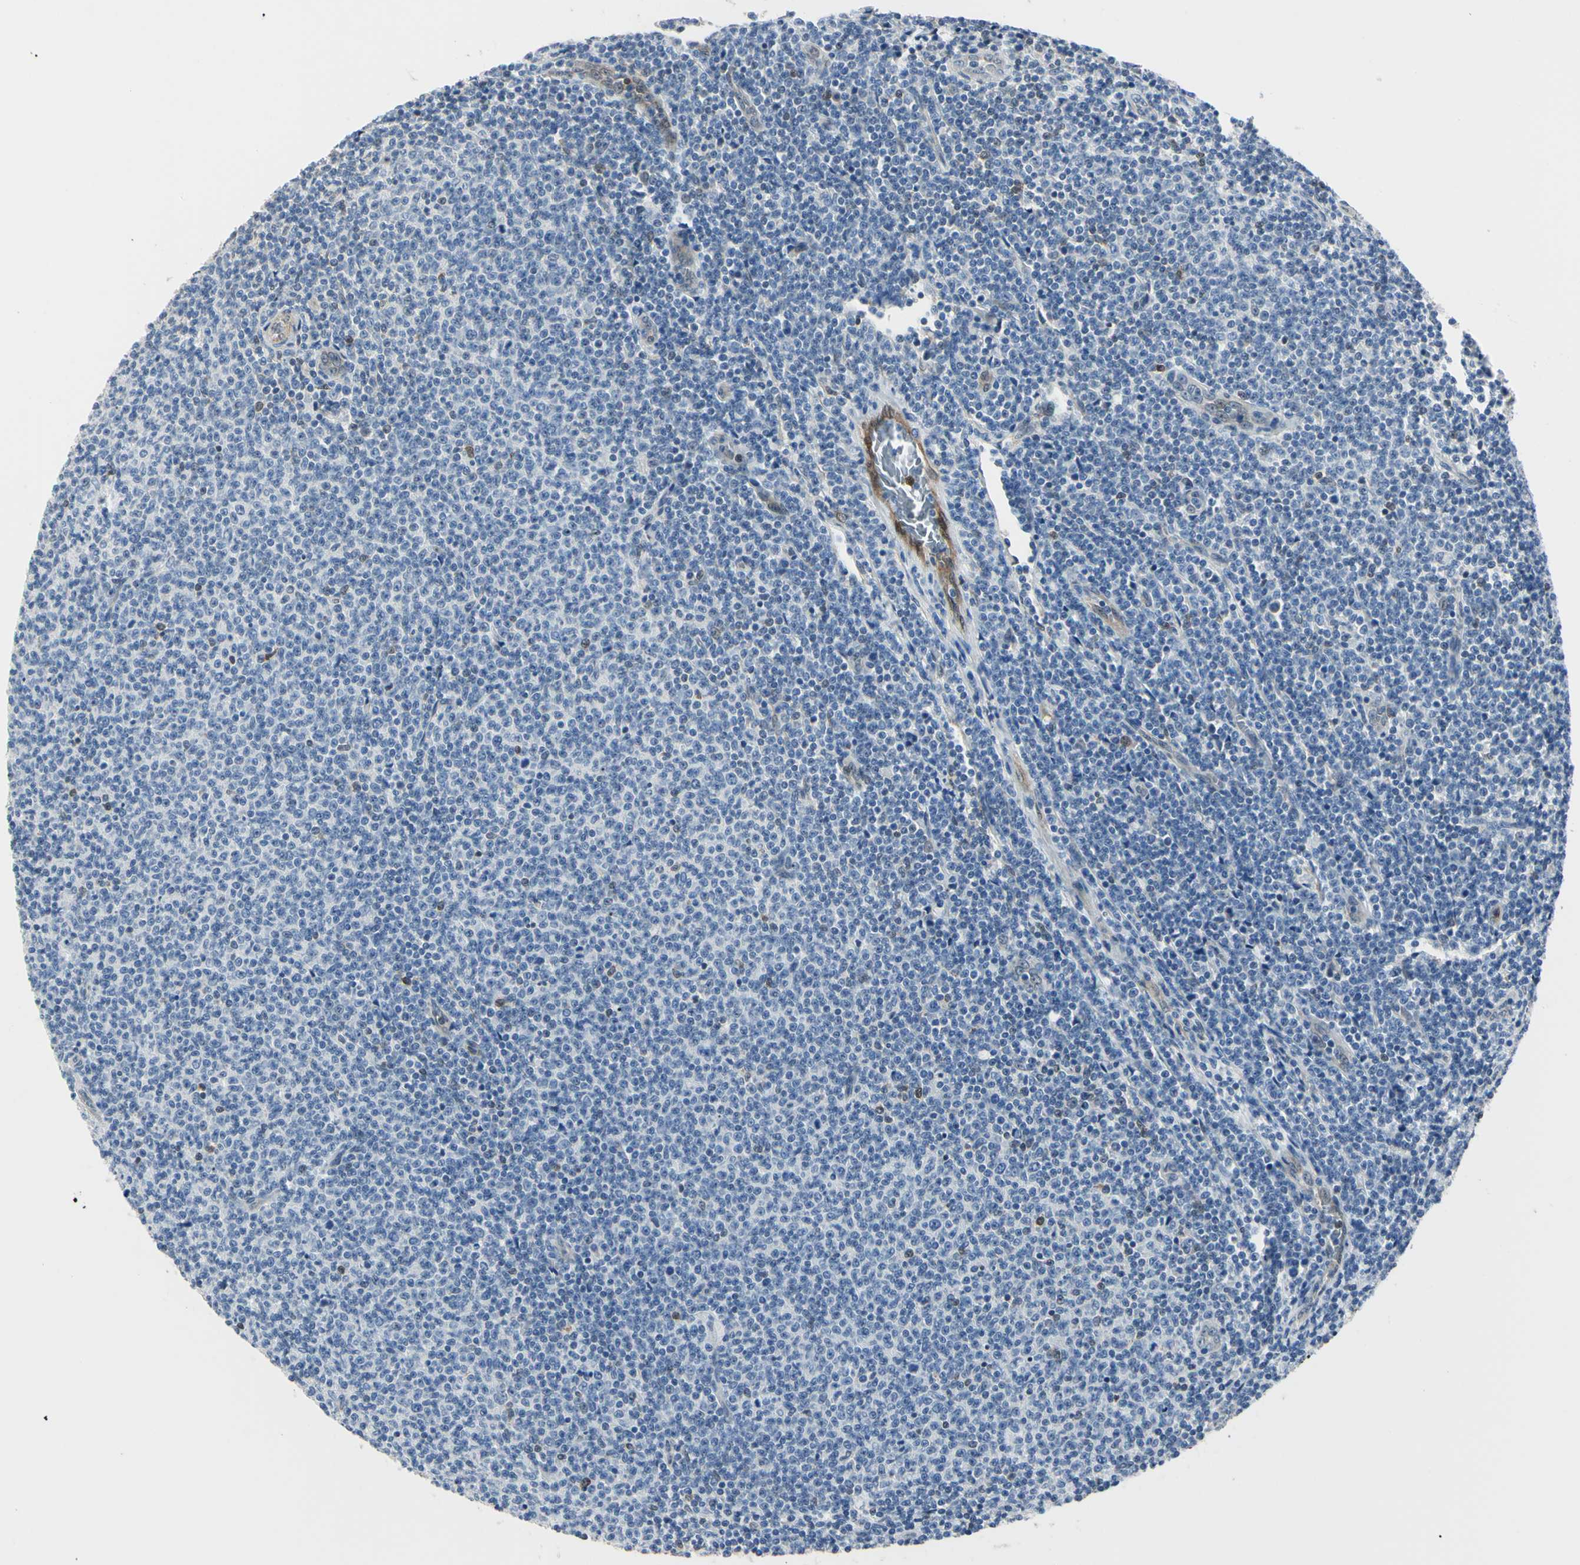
{"staining": {"intensity": "weak", "quantity": "<25%", "location": "nuclear"}, "tissue": "lymphoma", "cell_type": "Tumor cells", "image_type": "cancer", "snomed": [{"axis": "morphology", "description": "Malignant lymphoma, non-Hodgkin's type, Low grade"}, {"axis": "topography", "description": "Lymph node"}], "caption": "This is an IHC histopathology image of human malignant lymphoma, non-Hodgkin's type (low-grade). There is no expression in tumor cells.", "gene": "AKR1C3", "patient": {"sex": "male", "age": 66}}